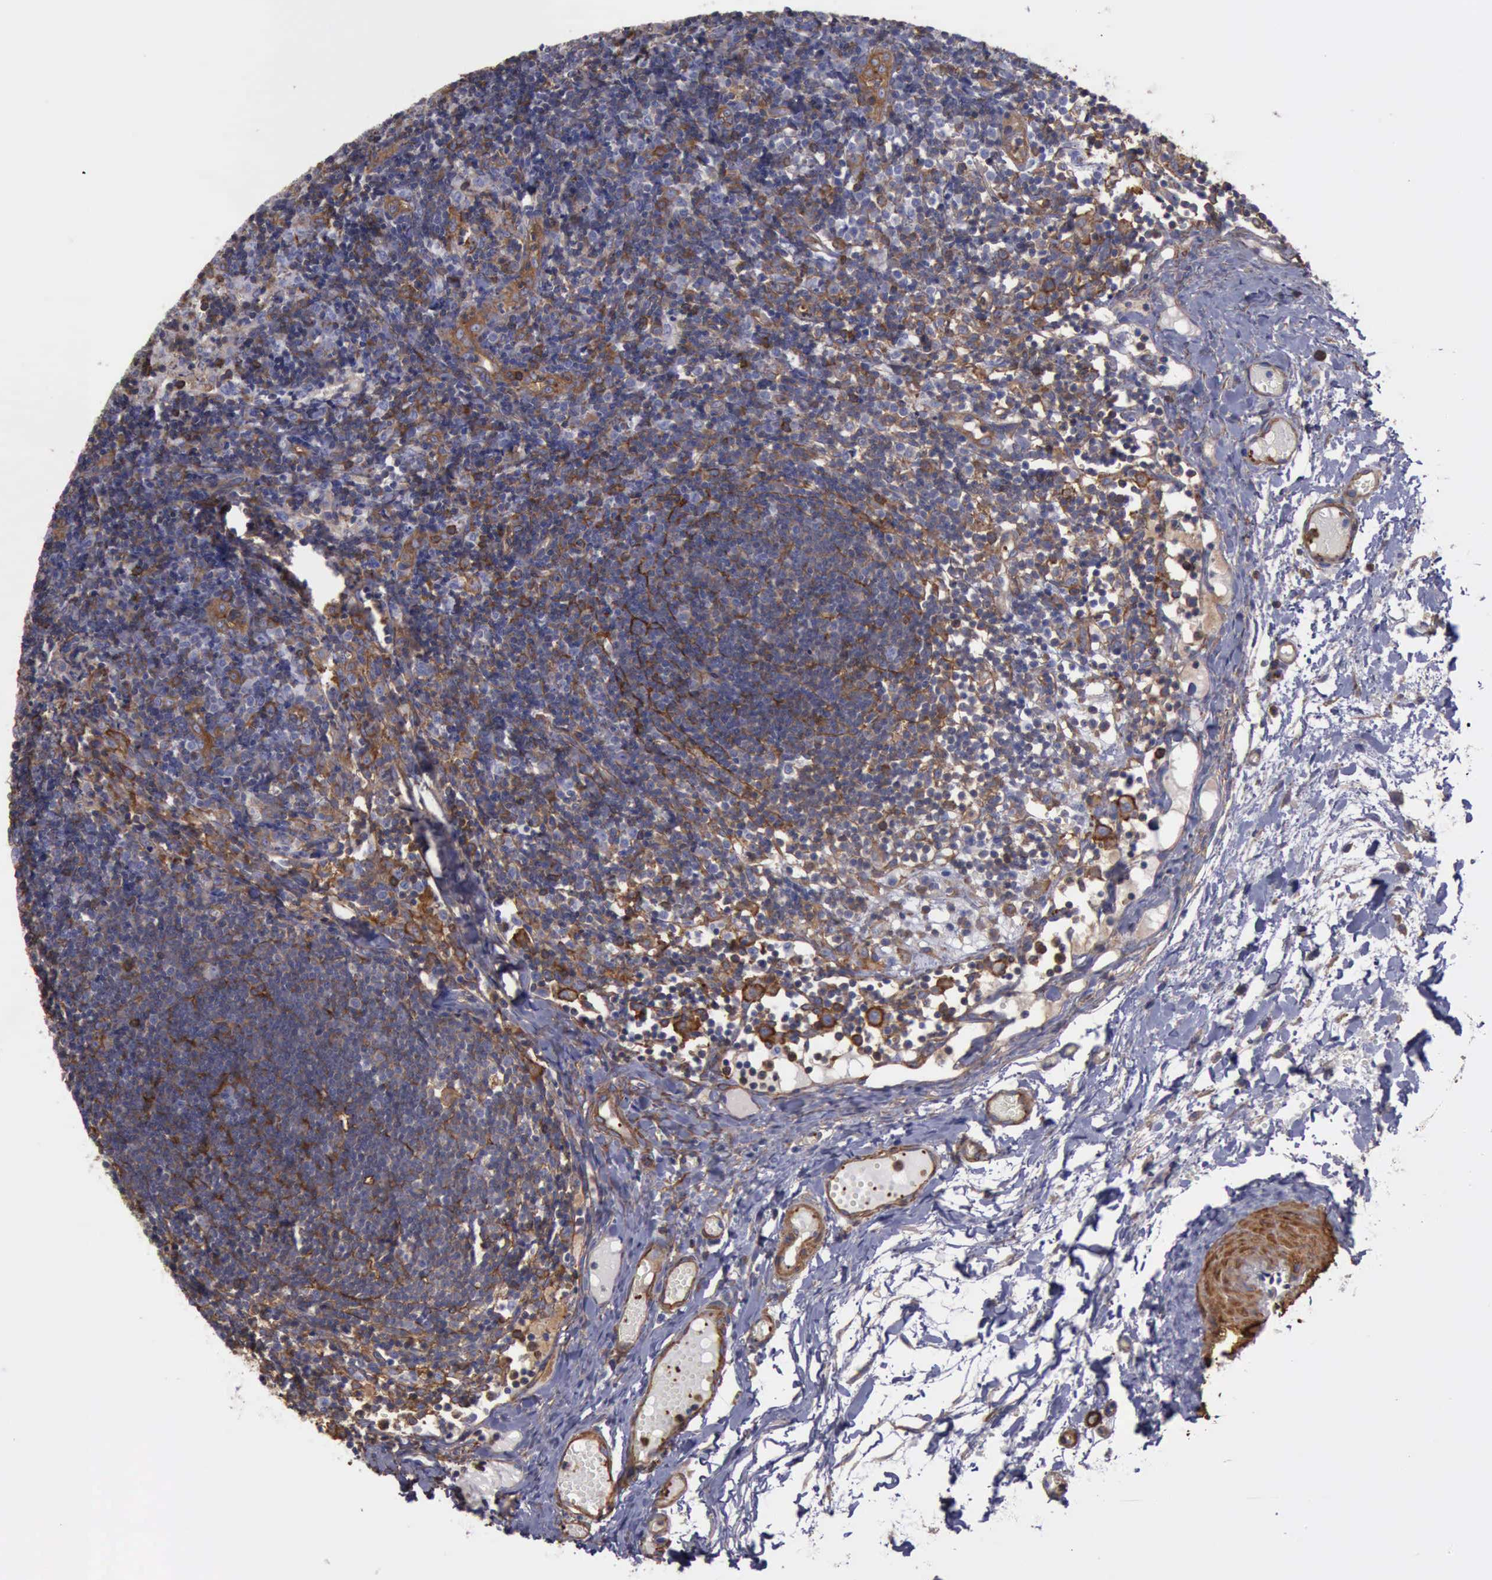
{"staining": {"intensity": "strong", "quantity": "<25%", "location": "cytoplasmic/membranous"}, "tissue": "lymph node", "cell_type": "Non-germinal center cells", "image_type": "normal", "snomed": [{"axis": "morphology", "description": "Normal tissue, NOS"}, {"axis": "morphology", "description": "Inflammation, NOS"}, {"axis": "topography", "description": "Lymph node"}, {"axis": "topography", "description": "Salivary gland"}], "caption": "A brown stain highlights strong cytoplasmic/membranous staining of a protein in non-germinal center cells of benign human lymph node. (IHC, brightfield microscopy, high magnification).", "gene": "FLNA", "patient": {"sex": "male", "age": 3}}